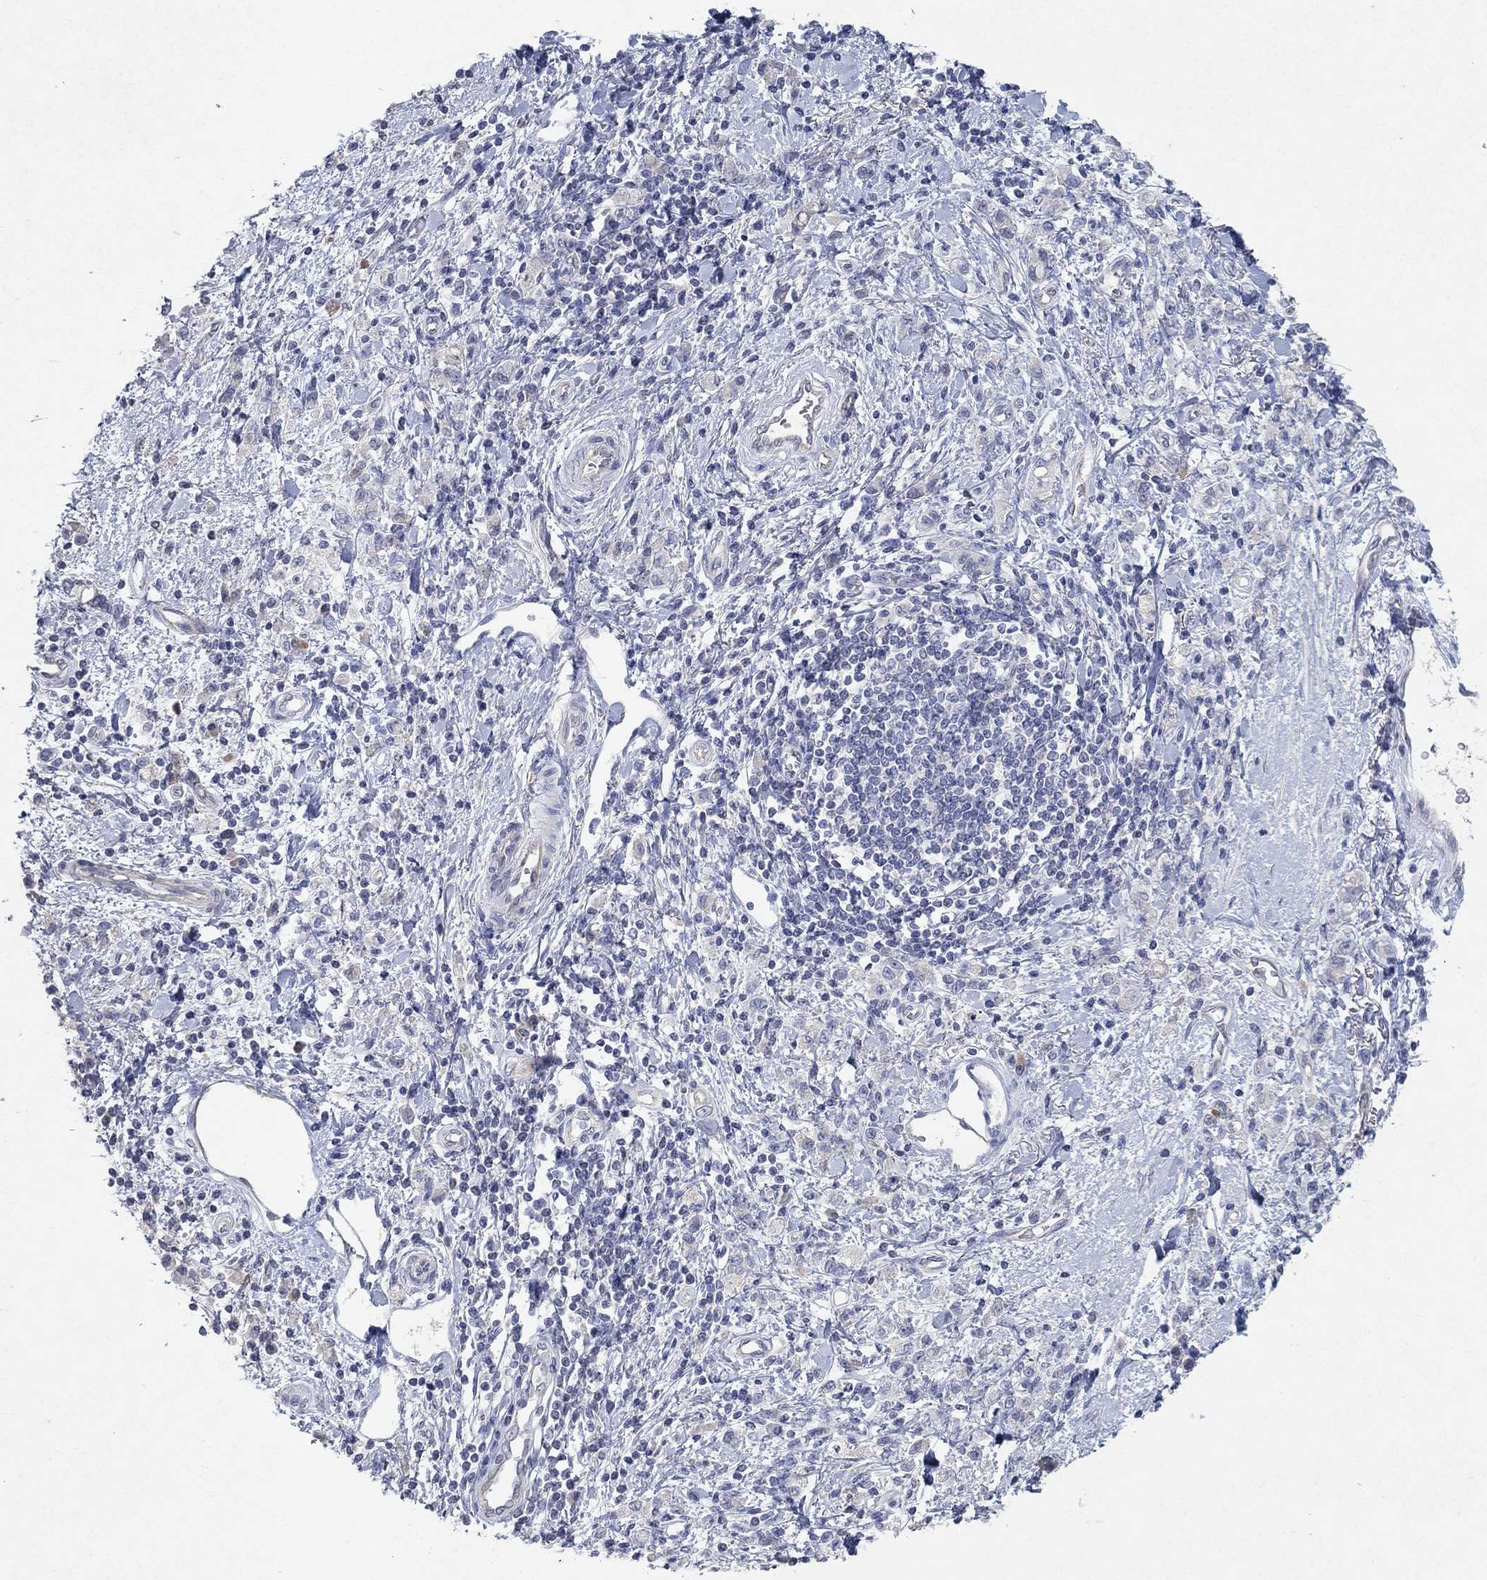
{"staining": {"intensity": "negative", "quantity": "none", "location": "none"}, "tissue": "stomach cancer", "cell_type": "Tumor cells", "image_type": "cancer", "snomed": [{"axis": "morphology", "description": "Adenocarcinoma, NOS"}, {"axis": "topography", "description": "Stomach"}], "caption": "A high-resolution histopathology image shows IHC staining of stomach cancer (adenocarcinoma), which exhibits no significant staining in tumor cells.", "gene": "KRT40", "patient": {"sex": "male", "age": 77}}